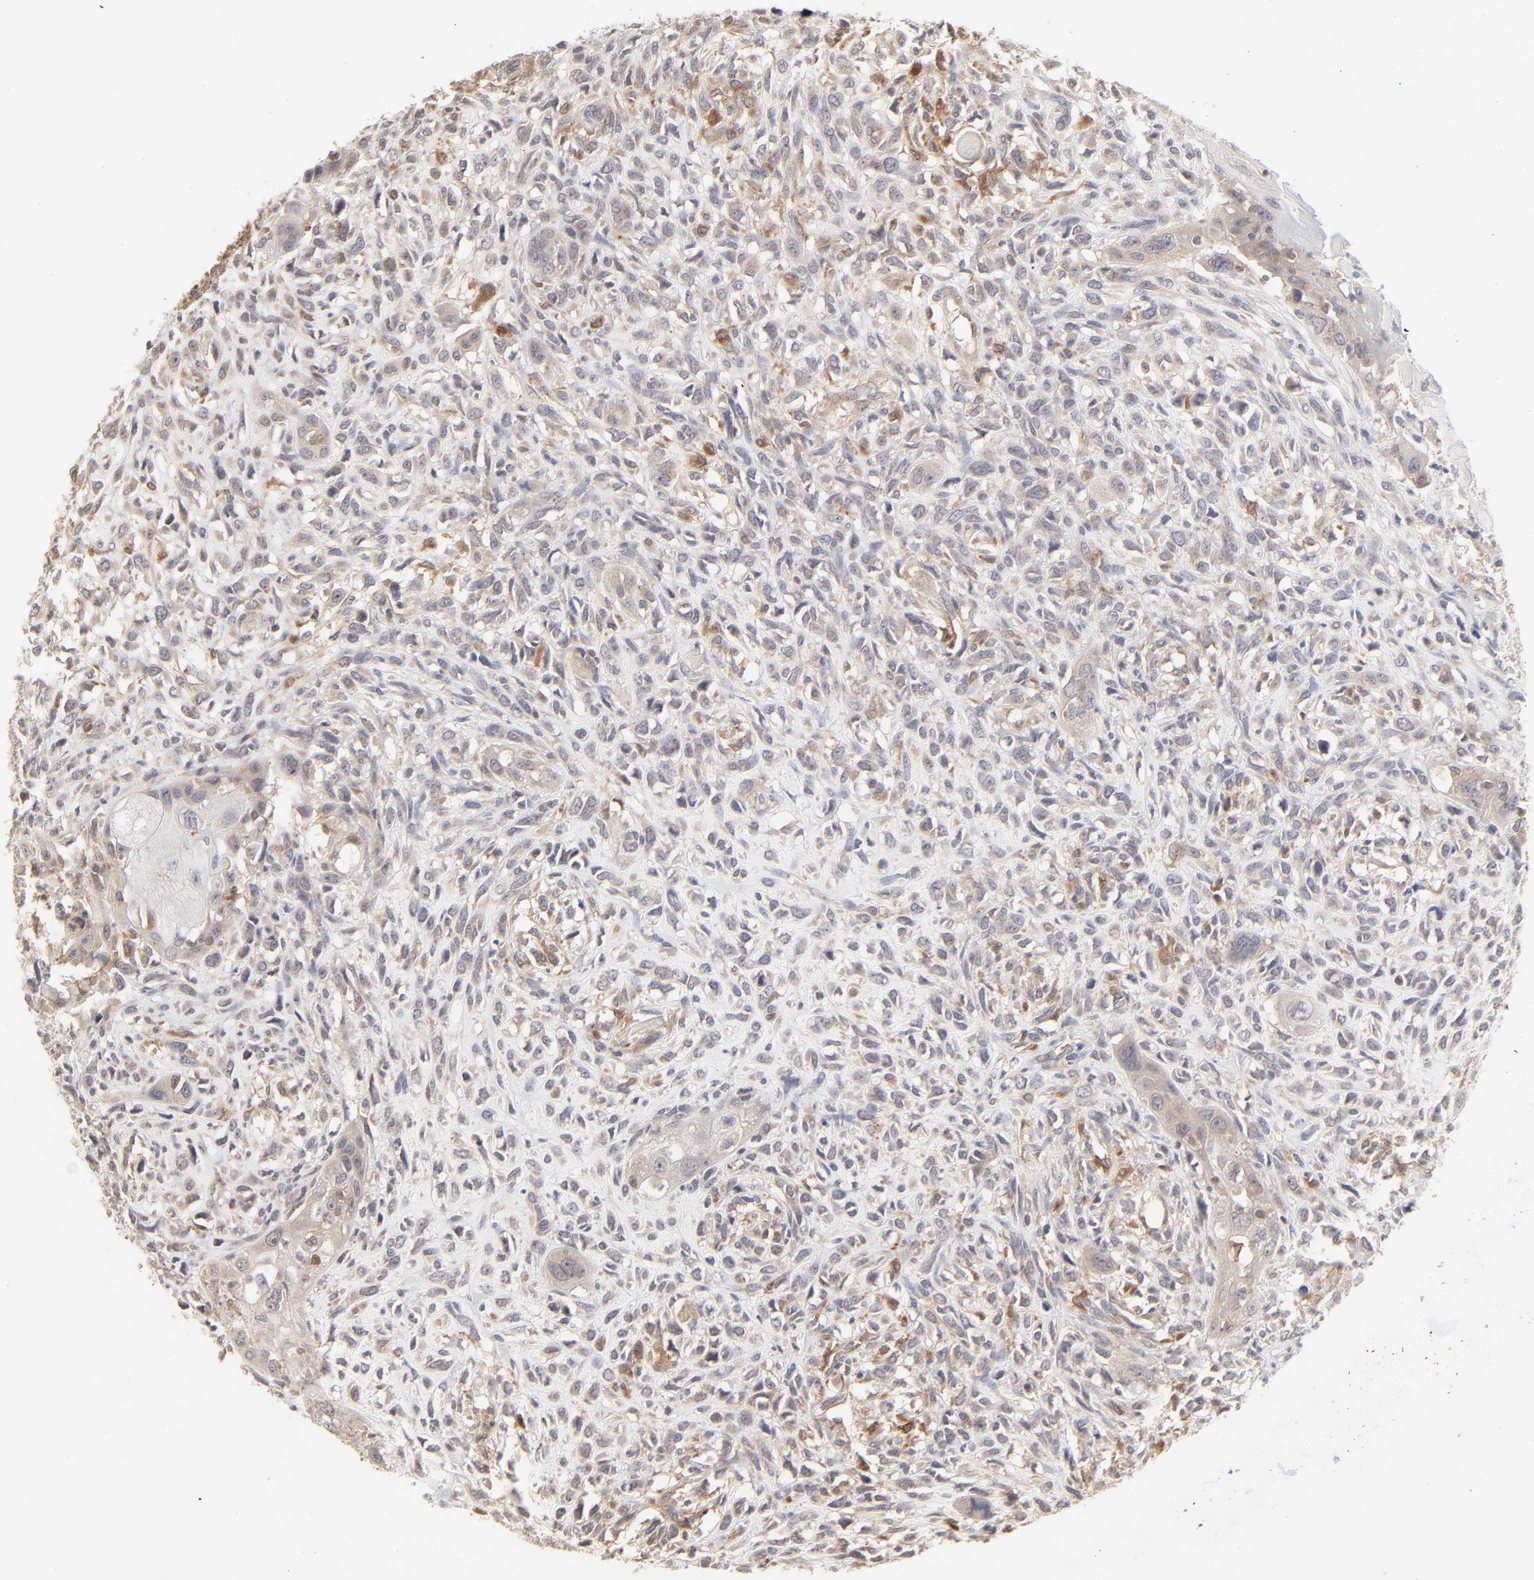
{"staining": {"intensity": "moderate", "quantity": "25%-75%", "location": "cytoplasmic/membranous"}, "tissue": "head and neck cancer", "cell_type": "Tumor cells", "image_type": "cancer", "snomed": [{"axis": "morphology", "description": "Neoplasm, malignant, NOS"}, {"axis": "topography", "description": "Salivary gland"}, {"axis": "topography", "description": "Head-Neck"}], "caption": "High-power microscopy captured an immunohistochemistry photomicrograph of neoplasm (malignant) (head and neck), revealing moderate cytoplasmic/membranous positivity in about 25%-75% of tumor cells. The staining was performed using DAB (3,3'-diaminobenzidine), with brown indicating positive protein expression. Nuclei are stained blue with hematoxylin.", "gene": "RAB5C", "patient": {"sex": "male", "age": 43}}